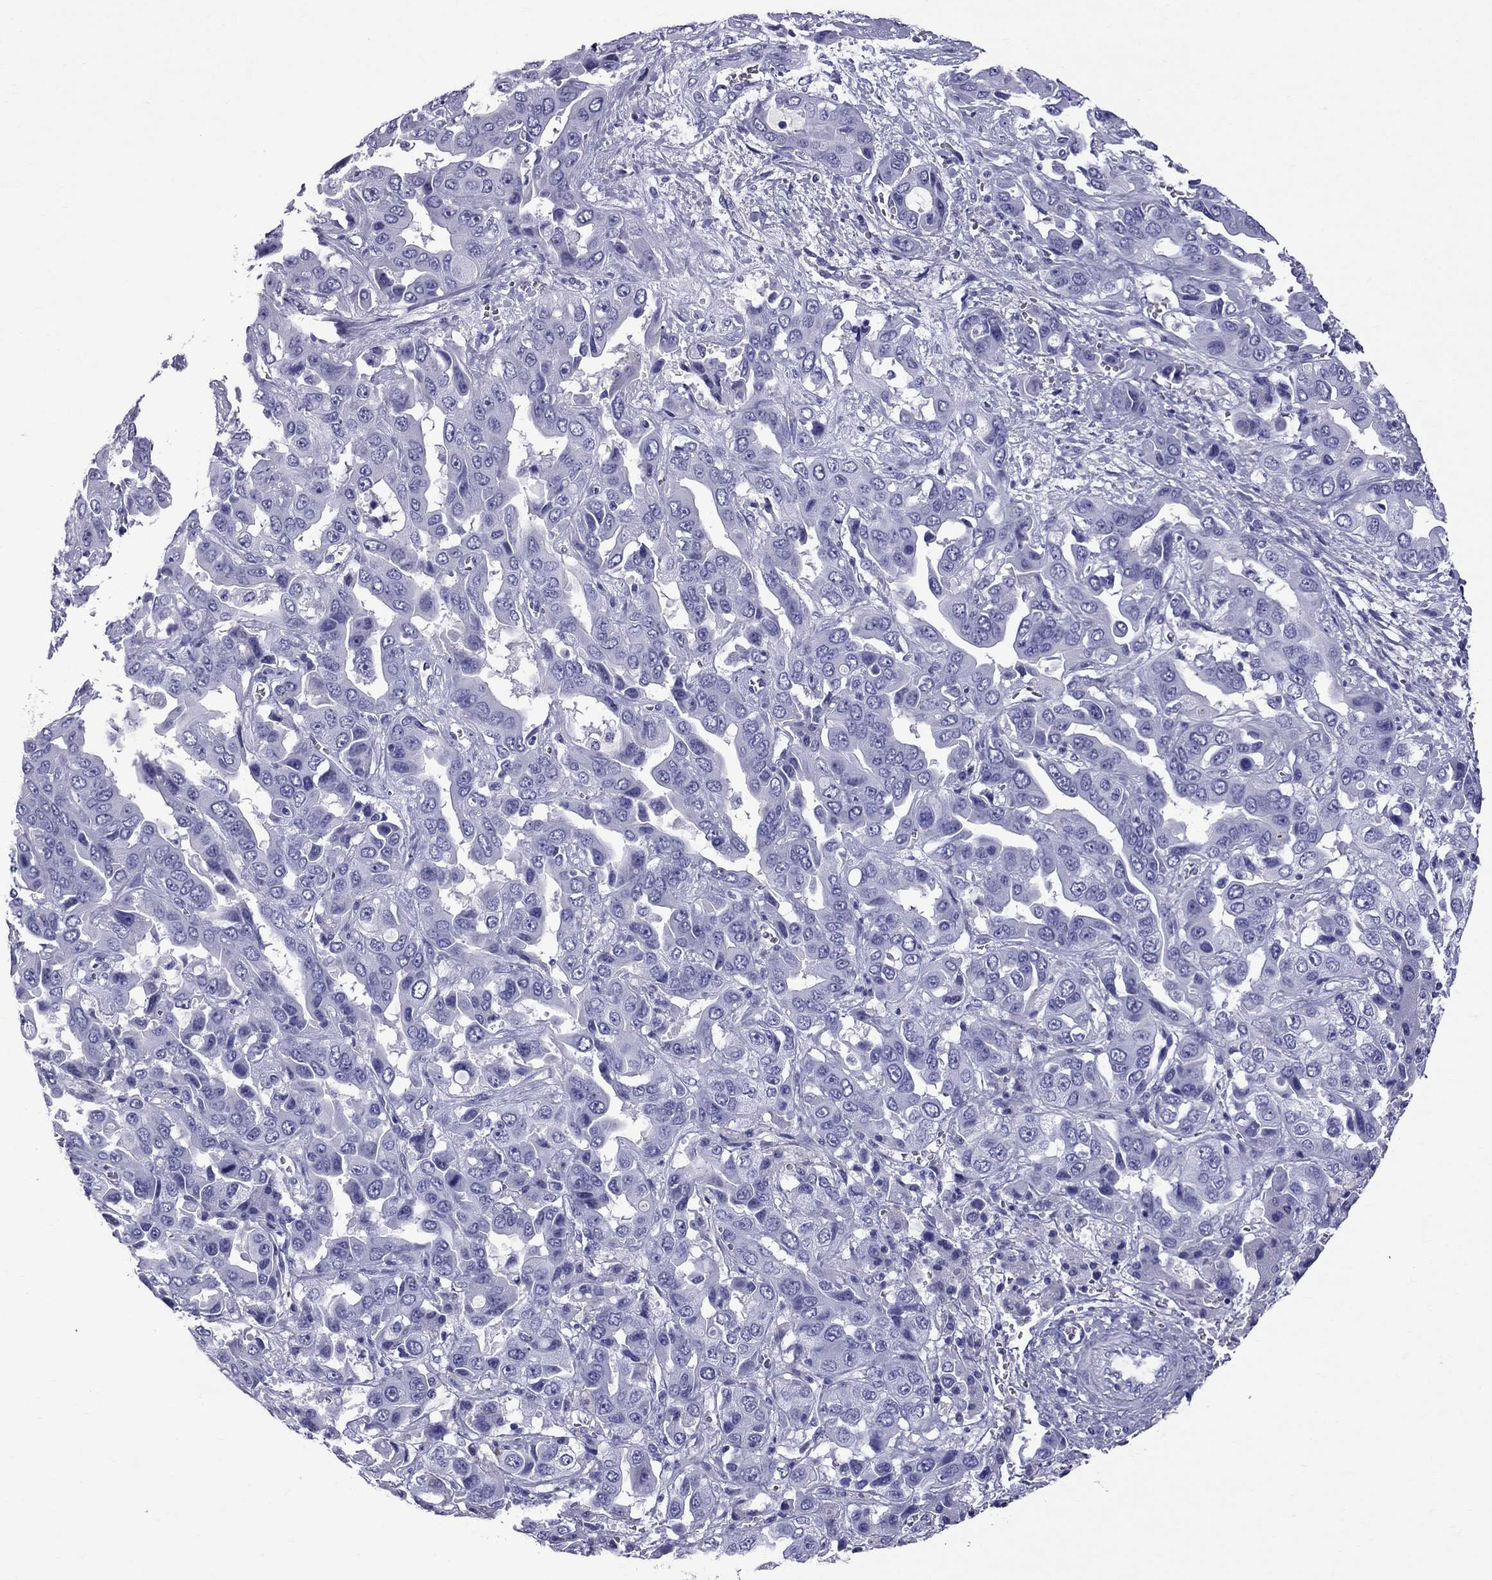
{"staining": {"intensity": "negative", "quantity": "none", "location": "none"}, "tissue": "liver cancer", "cell_type": "Tumor cells", "image_type": "cancer", "snomed": [{"axis": "morphology", "description": "Cholangiocarcinoma"}, {"axis": "topography", "description": "Liver"}], "caption": "Liver cancer was stained to show a protein in brown. There is no significant expression in tumor cells.", "gene": "SCART1", "patient": {"sex": "female", "age": 52}}